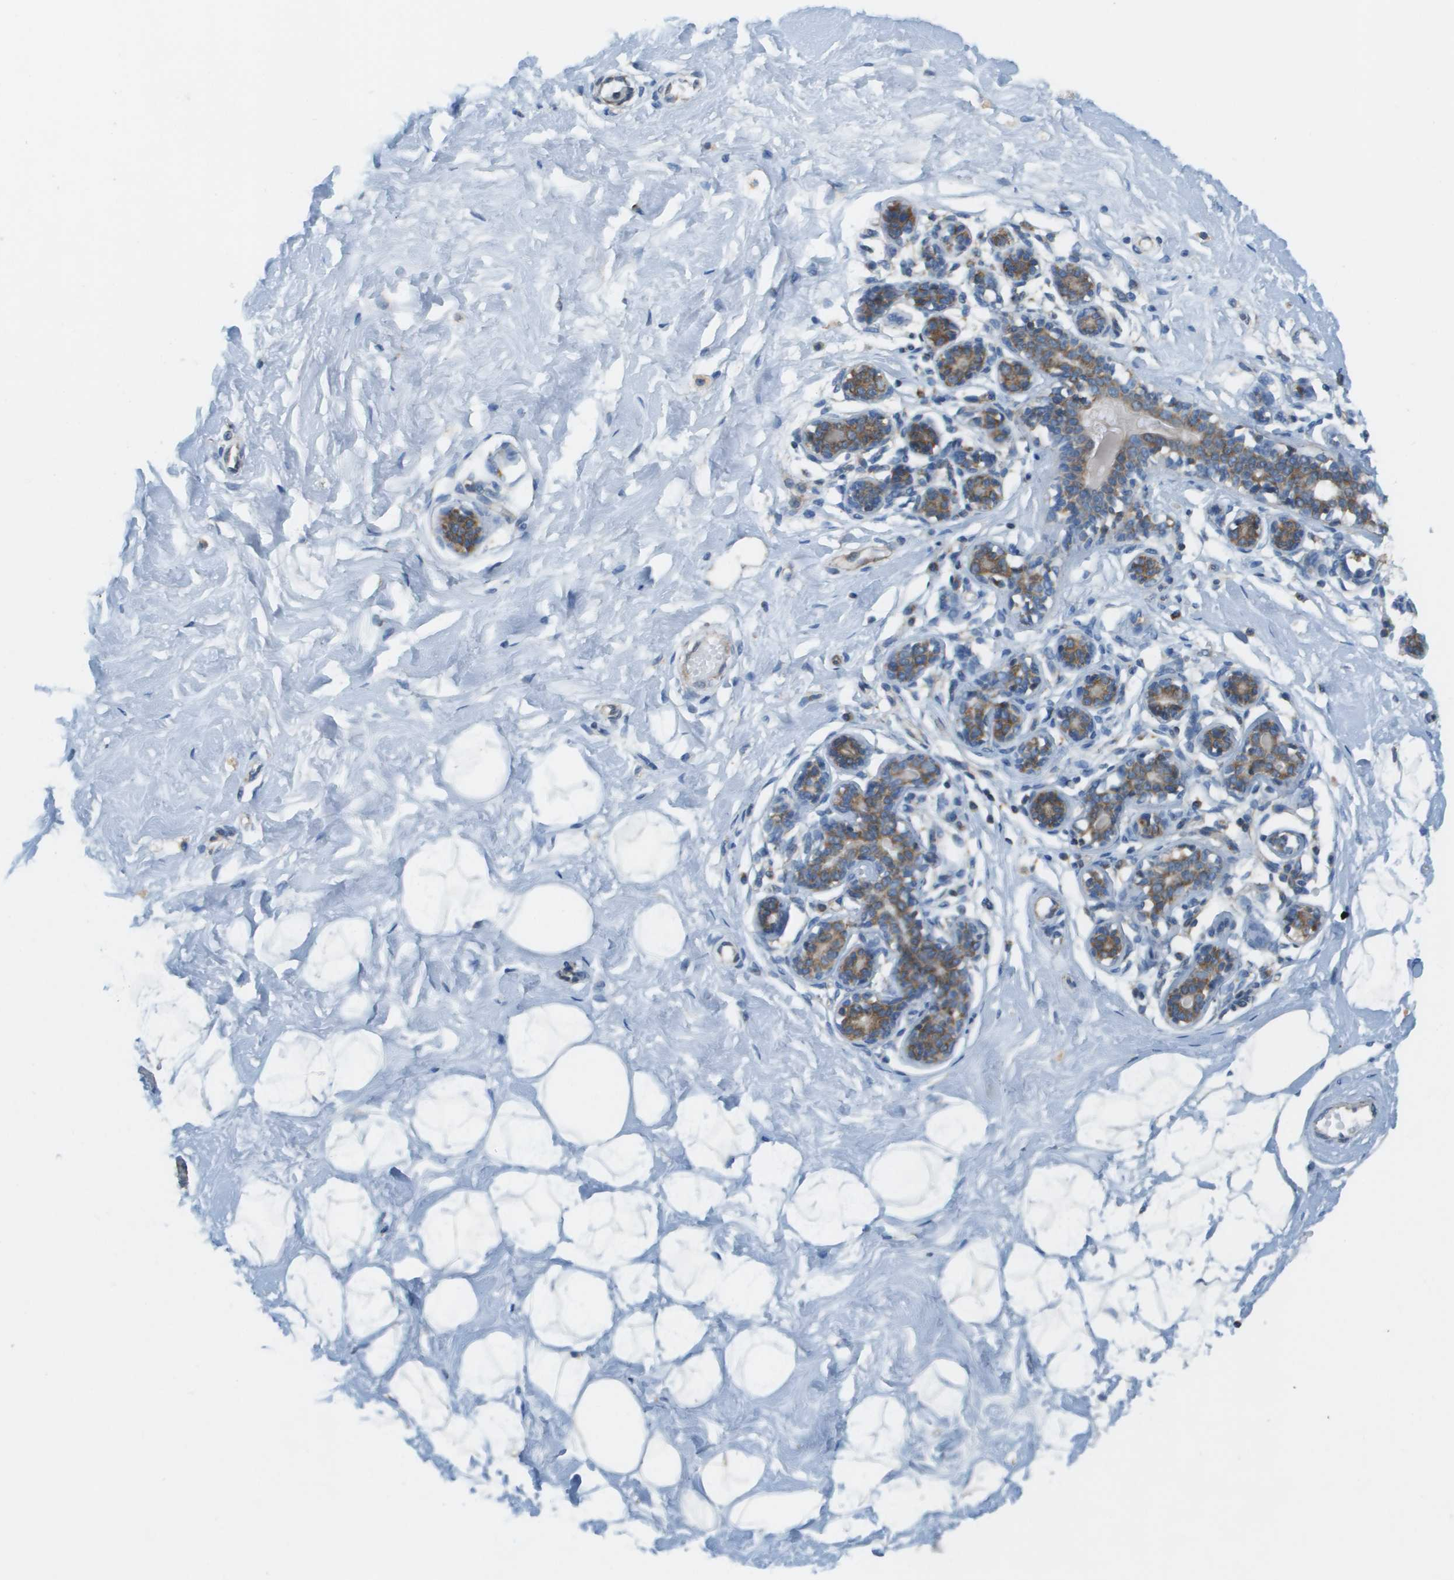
{"staining": {"intensity": "negative", "quantity": "none", "location": "none"}, "tissue": "breast", "cell_type": "Adipocytes", "image_type": "normal", "snomed": [{"axis": "morphology", "description": "Normal tissue, NOS"}, {"axis": "topography", "description": "Breast"}], "caption": "This is a image of IHC staining of unremarkable breast, which shows no staining in adipocytes. (Stains: DAB (3,3'-diaminobenzidine) immunohistochemistry with hematoxylin counter stain, Microscopy: brightfield microscopy at high magnification).", "gene": "TAOK3", "patient": {"sex": "female", "age": 23}}